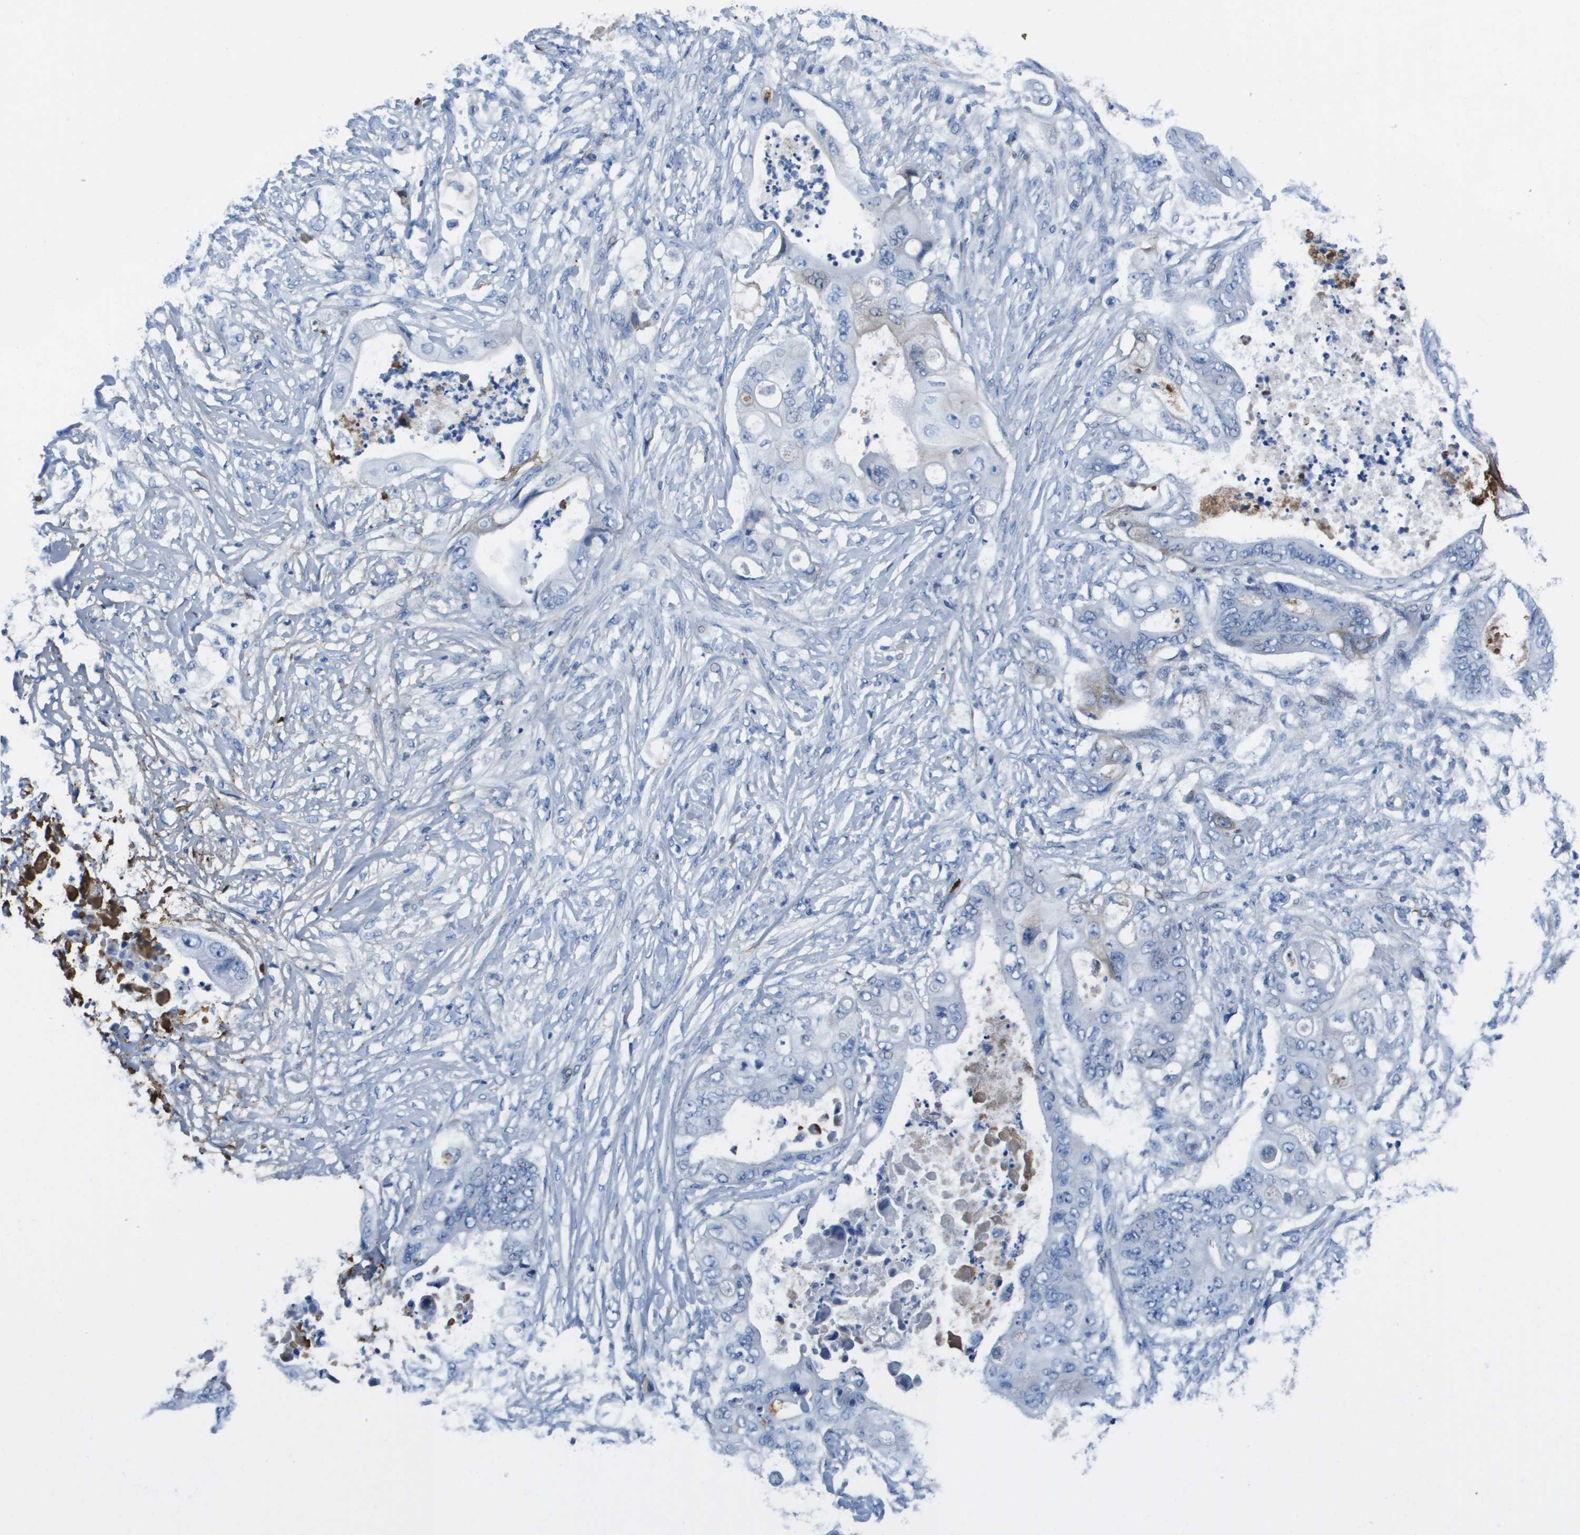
{"staining": {"intensity": "negative", "quantity": "none", "location": "none"}, "tissue": "stomach cancer", "cell_type": "Tumor cells", "image_type": "cancer", "snomed": [{"axis": "morphology", "description": "Adenocarcinoma, NOS"}, {"axis": "topography", "description": "Stomach"}], "caption": "Immunohistochemical staining of adenocarcinoma (stomach) exhibits no significant positivity in tumor cells. (Stains: DAB IHC with hematoxylin counter stain, Microscopy: brightfield microscopy at high magnification).", "gene": "VTN", "patient": {"sex": "female", "age": 73}}